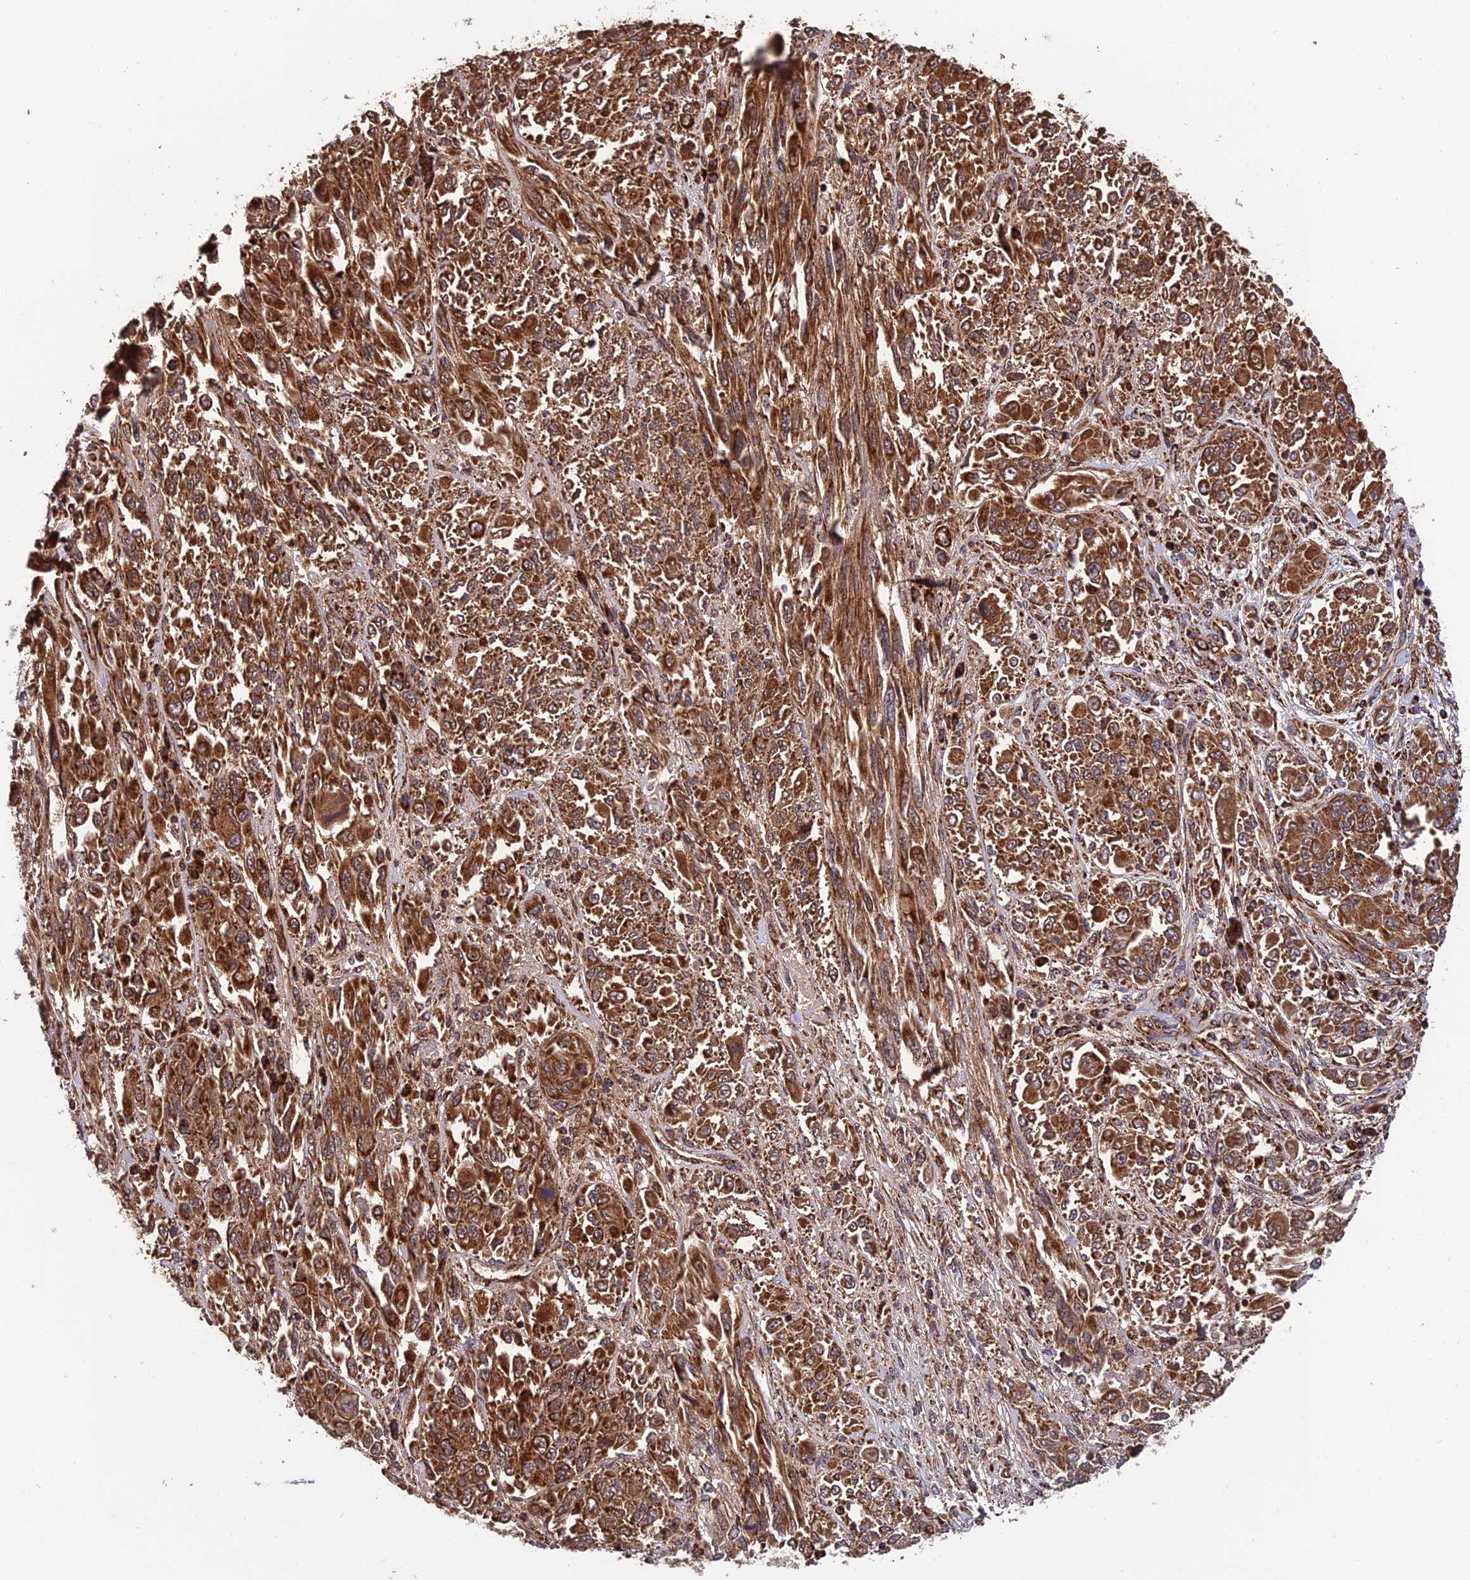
{"staining": {"intensity": "strong", "quantity": ">75%", "location": "cytoplasmic/membranous"}, "tissue": "melanoma", "cell_type": "Tumor cells", "image_type": "cancer", "snomed": [{"axis": "morphology", "description": "Malignant melanoma, NOS"}, {"axis": "topography", "description": "Skin"}], "caption": "An image of malignant melanoma stained for a protein demonstrates strong cytoplasmic/membranous brown staining in tumor cells. The staining was performed using DAB, with brown indicating positive protein expression. Nuclei are stained blue with hematoxylin.", "gene": "CCDC15", "patient": {"sex": "female", "age": 91}}